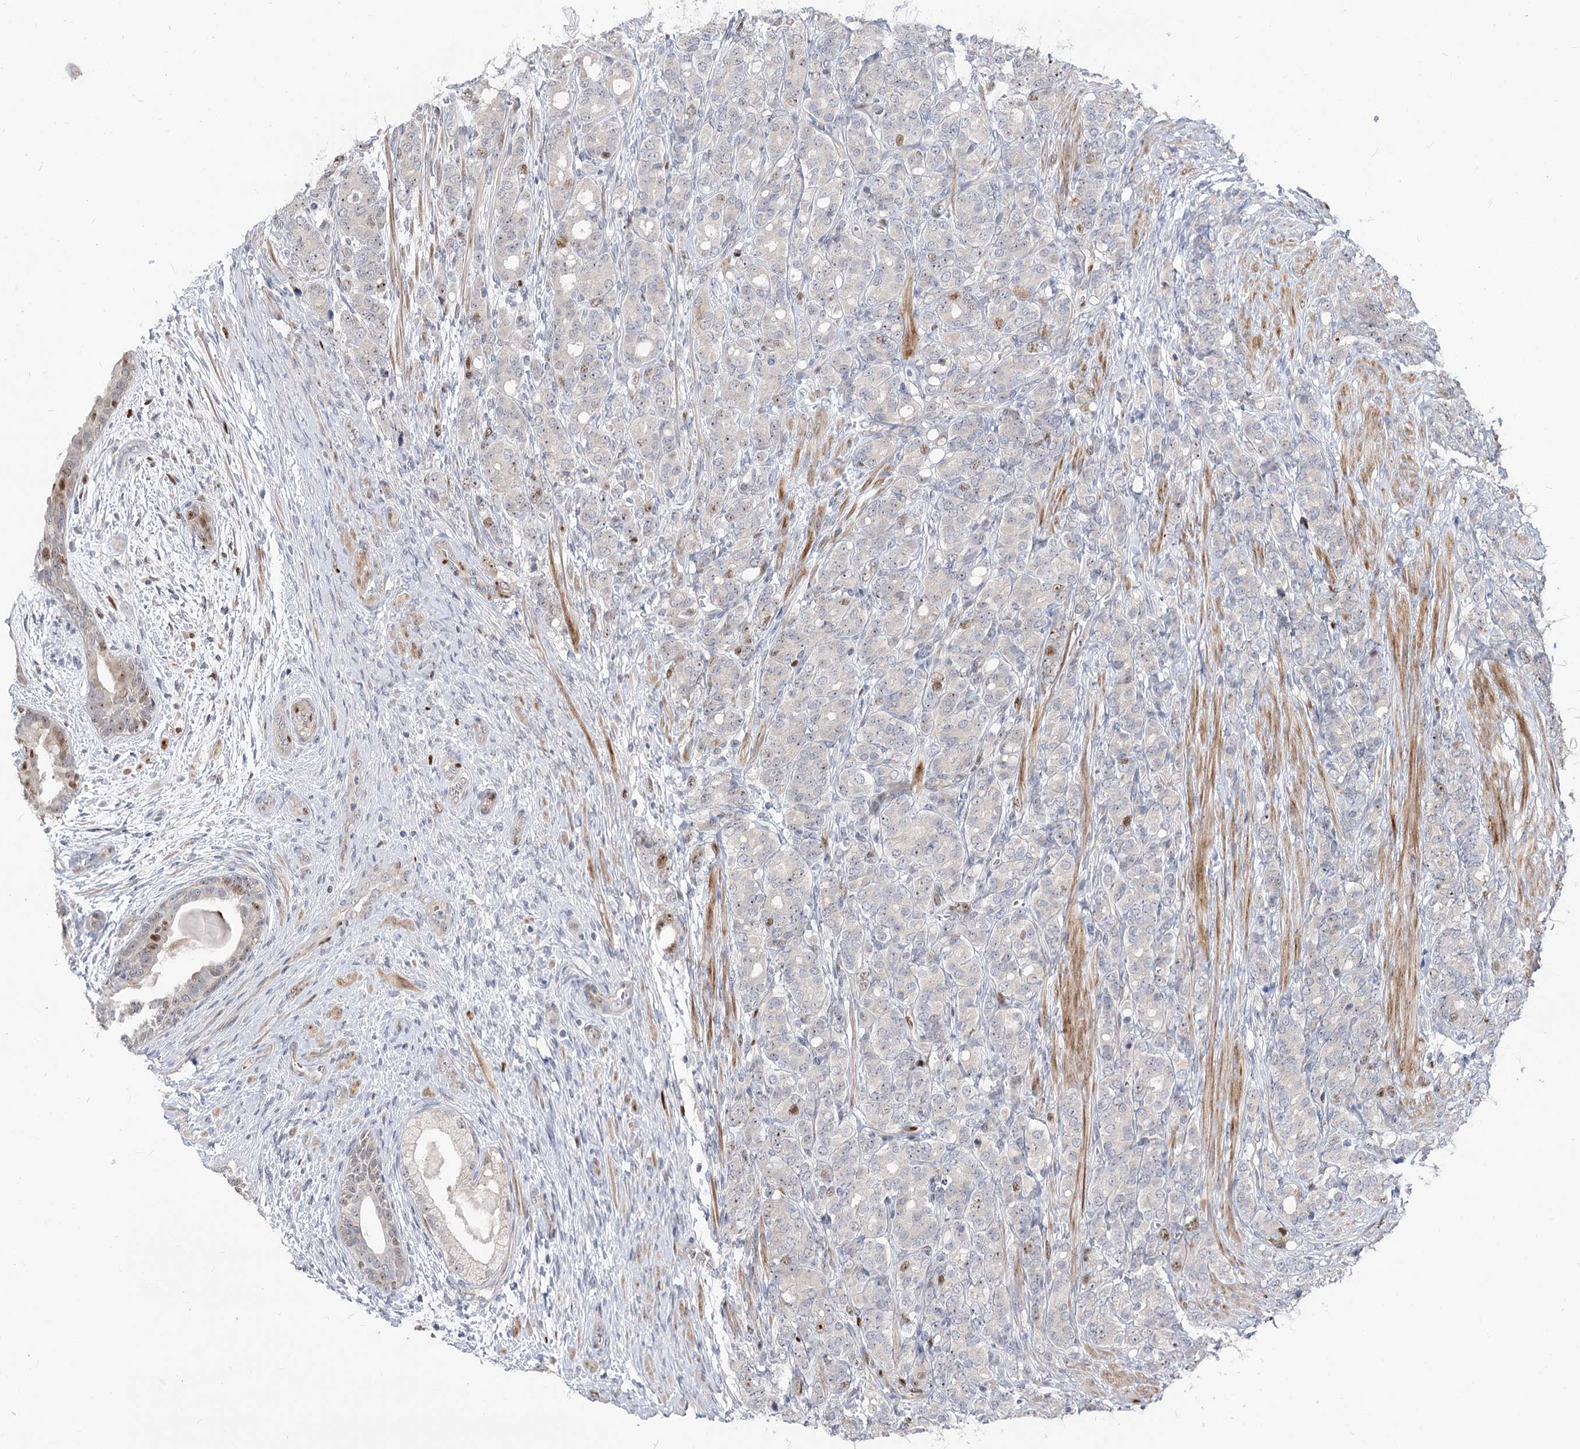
{"staining": {"intensity": "negative", "quantity": "none", "location": "none"}, "tissue": "prostate cancer", "cell_type": "Tumor cells", "image_type": "cancer", "snomed": [{"axis": "morphology", "description": "Adenocarcinoma, High grade"}, {"axis": "topography", "description": "Prostate"}], "caption": "Immunohistochemical staining of prostate cancer (high-grade adenocarcinoma) displays no significant expression in tumor cells.", "gene": "PIK3C2A", "patient": {"sex": "male", "age": 62}}